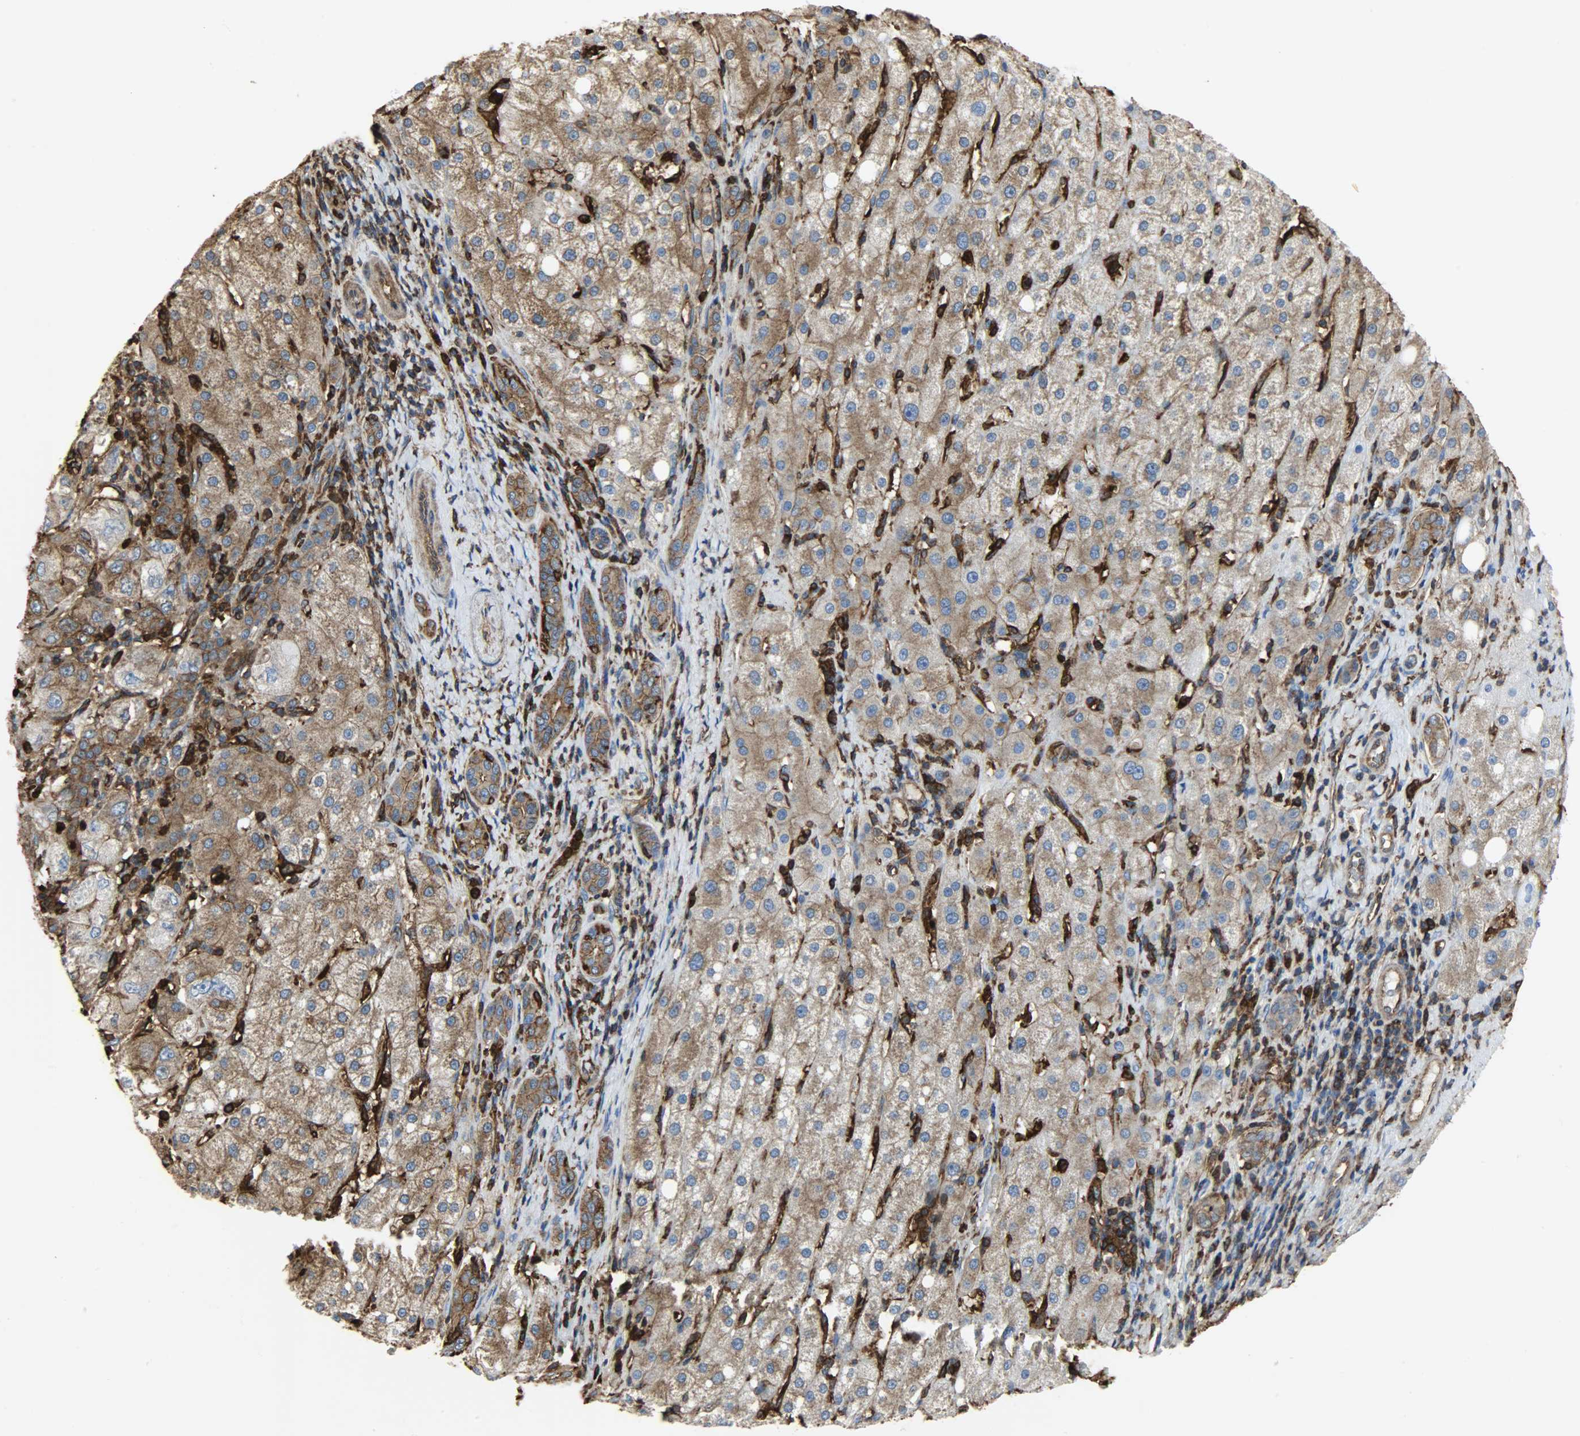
{"staining": {"intensity": "strong", "quantity": ">75%", "location": "cytoplasmic/membranous"}, "tissue": "liver cancer", "cell_type": "Tumor cells", "image_type": "cancer", "snomed": [{"axis": "morphology", "description": "Carcinoma, Hepatocellular, NOS"}, {"axis": "topography", "description": "Liver"}], "caption": "The immunohistochemical stain highlights strong cytoplasmic/membranous staining in tumor cells of liver cancer (hepatocellular carcinoma) tissue.", "gene": "VASP", "patient": {"sex": "male", "age": 80}}